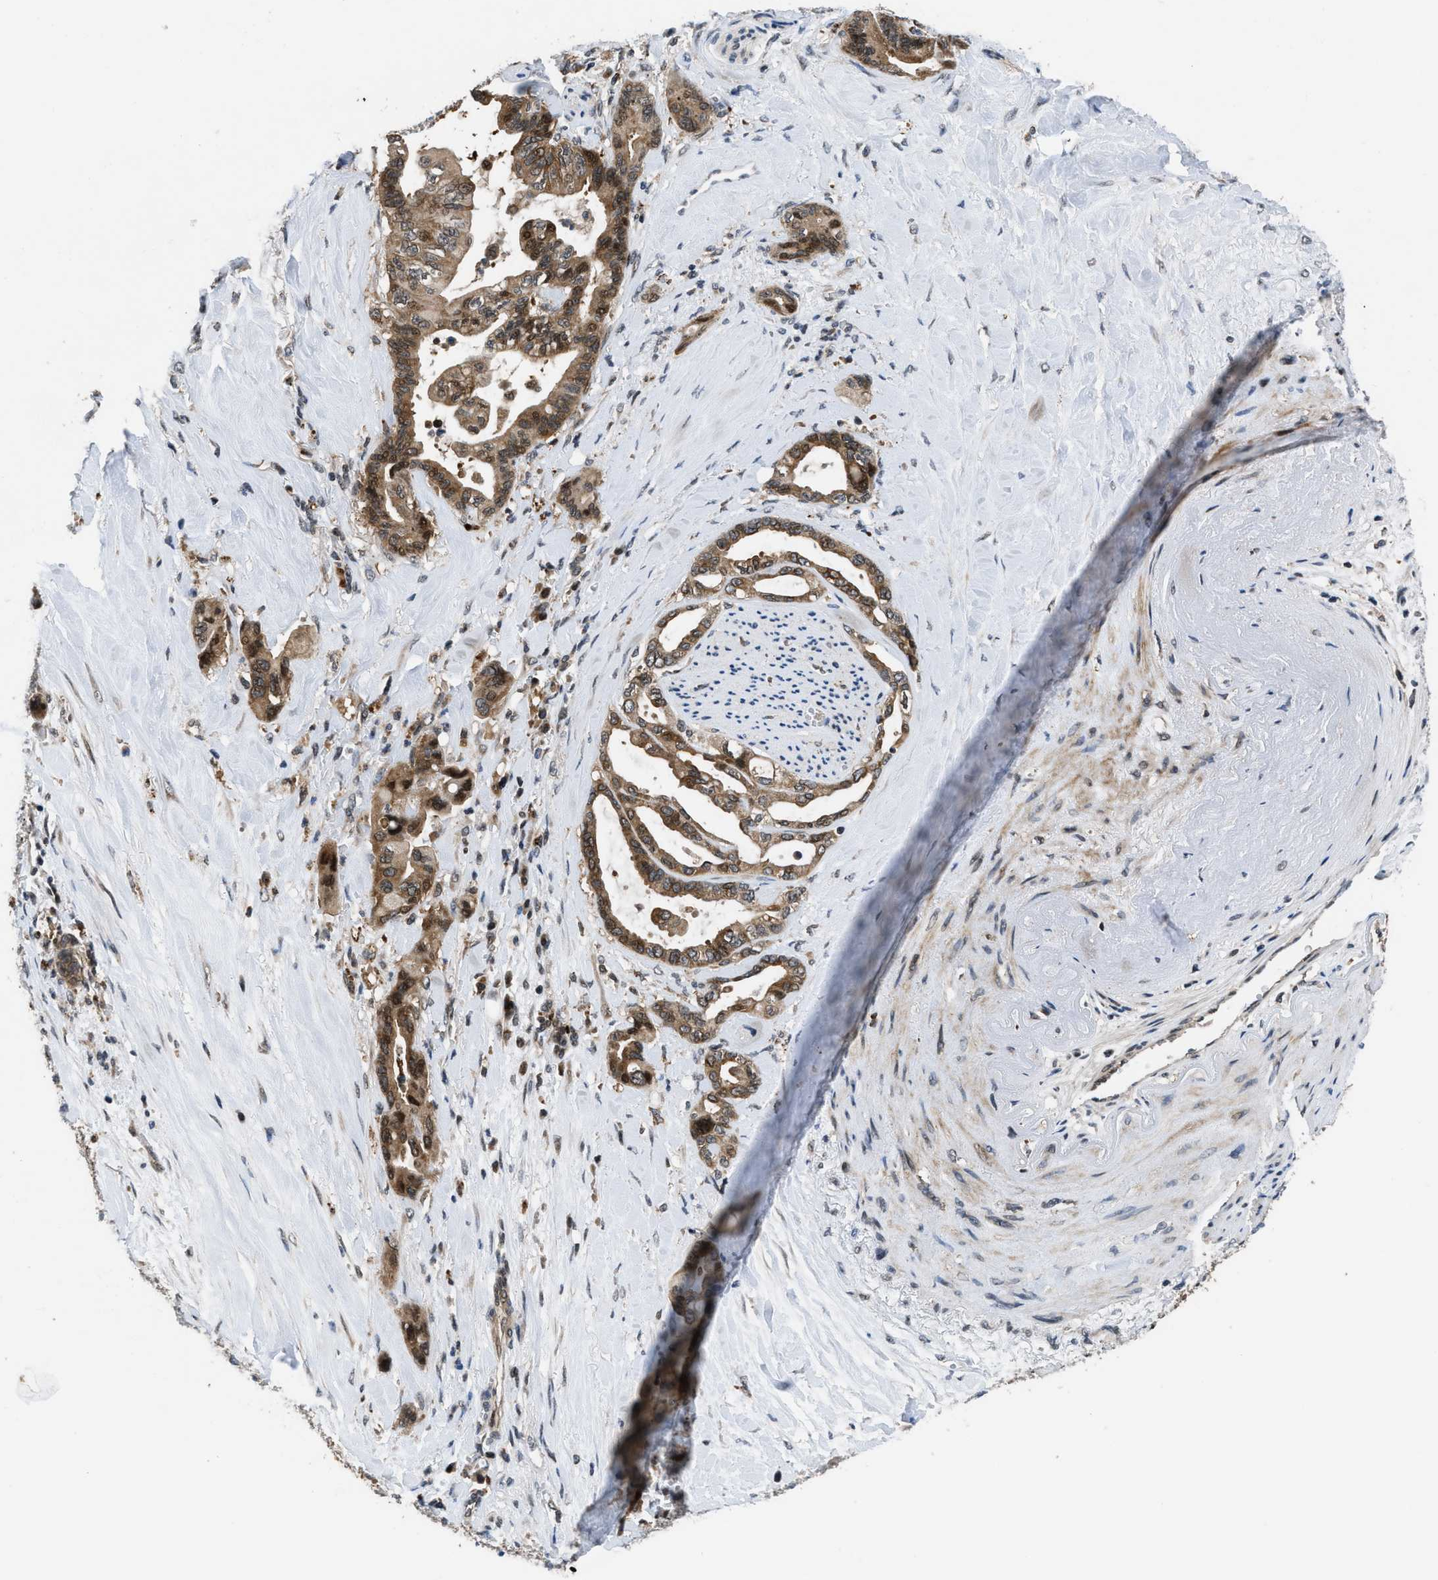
{"staining": {"intensity": "moderate", "quantity": ">75%", "location": "cytoplasmic/membranous"}, "tissue": "pancreatic cancer", "cell_type": "Tumor cells", "image_type": "cancer", "snomed": [{"axis": "morphology", "description": "Adenocarcinoma, NOS"}, {"axis": "topography", "description": "Pancreas"}], "caption": "Pancreatic cancer was stained to show a protein in brown. There is medium levels of moderate cytoplasmic/membranous expression in about >75% of tumor cells.", "gene": "CTBS", "patient": {"sex": "male", "age": 70}}